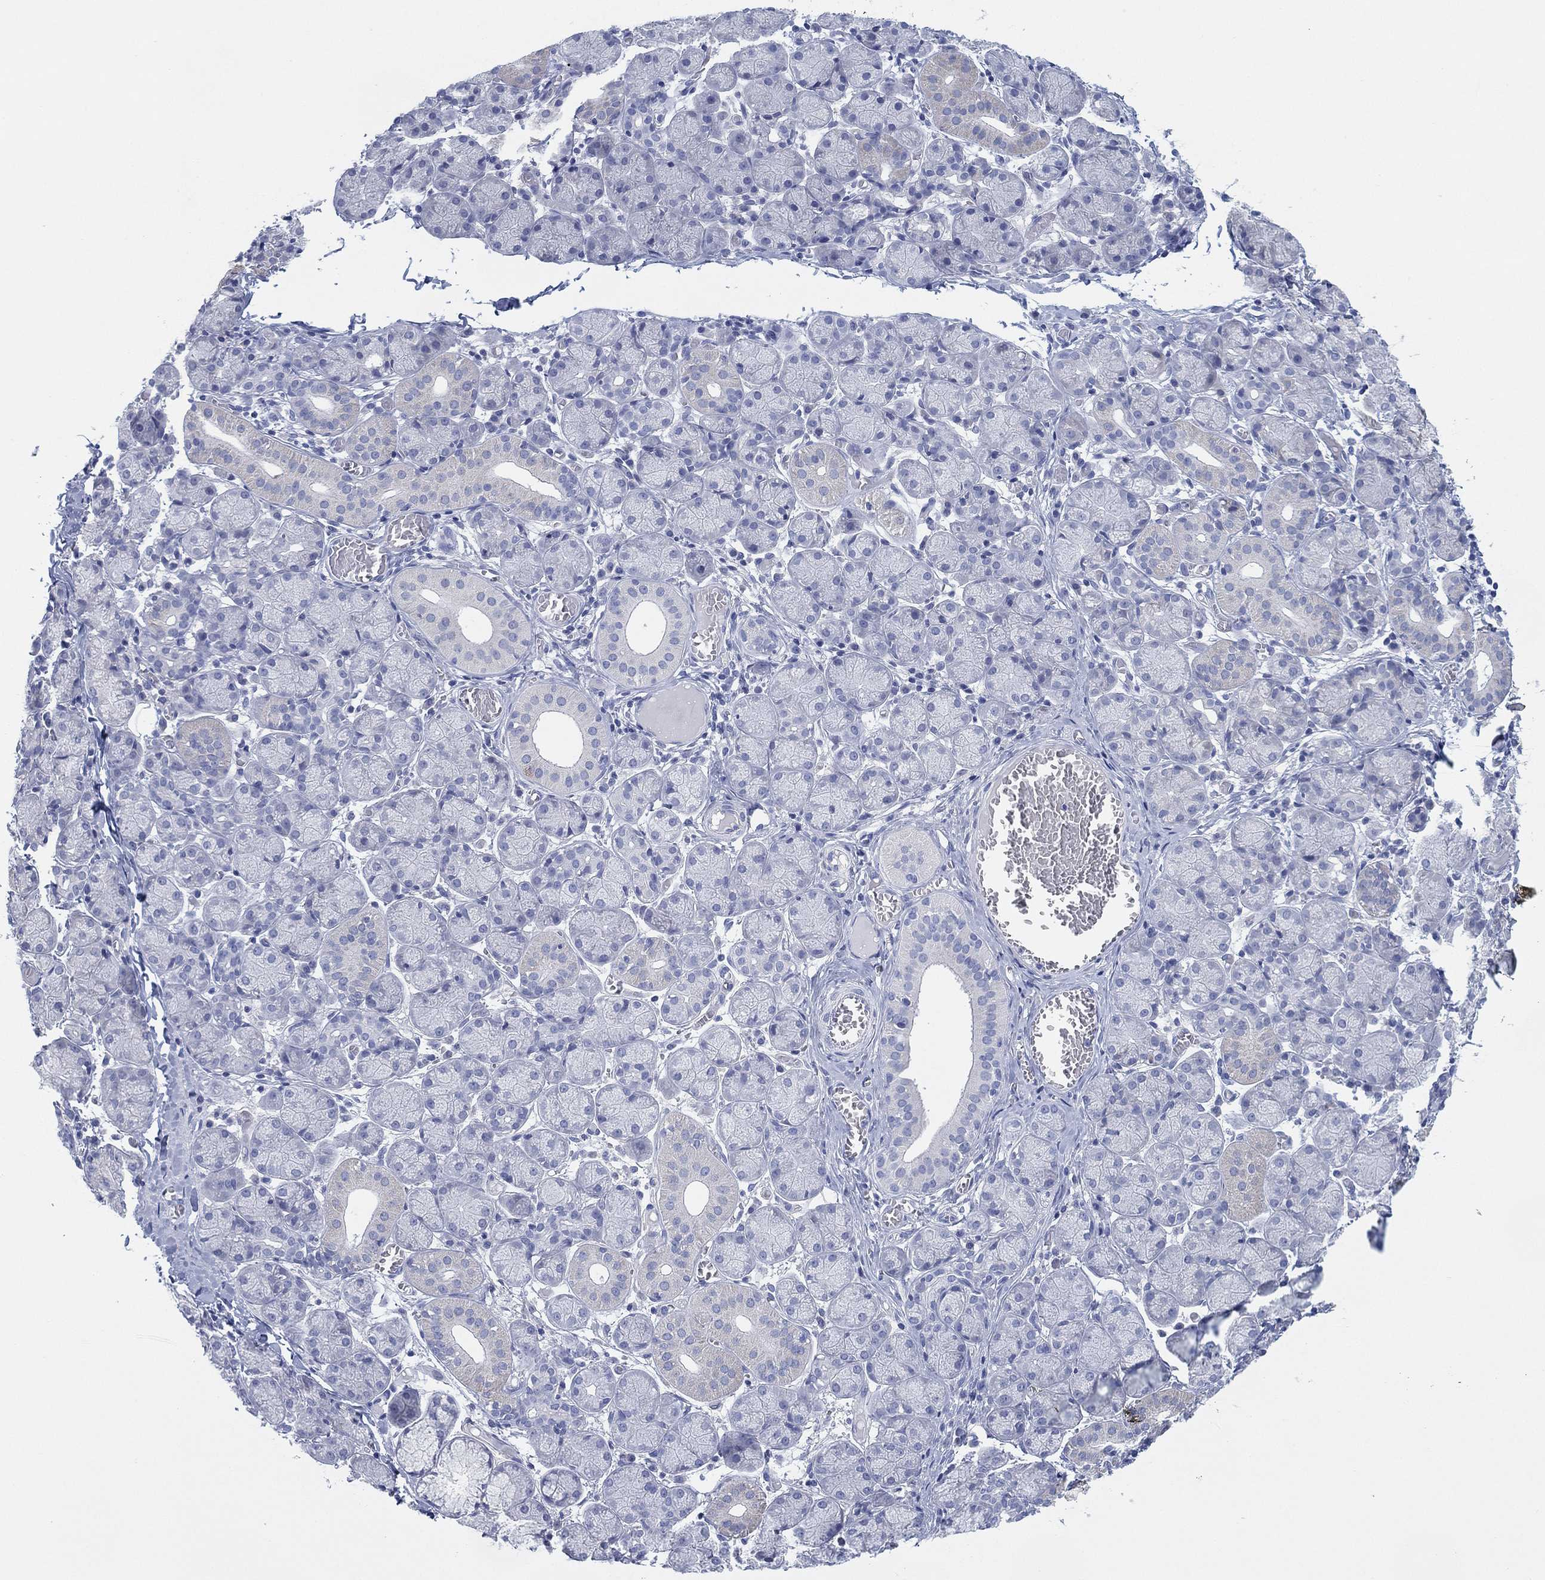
{"staining": {"intensity": "negative", "quantity": "none", "location": "none"}, "tissue": "salivary gland", "cell_type": "Glandular cells", "image_type": "normal", "snomed": [{"axis": "morphology", "description": "Normal tissue, NOS"}, {"axis": "topography", "description": "Salivary gland"}, {"axis": "topography", "description": "Peripheral nerve tissue"}], "caption": "Protein analysis of normal salivary gland shows no significant expression in glandular cells.", "gene": "ADAD2", "patient": {"sex": "female", "age": 24}}